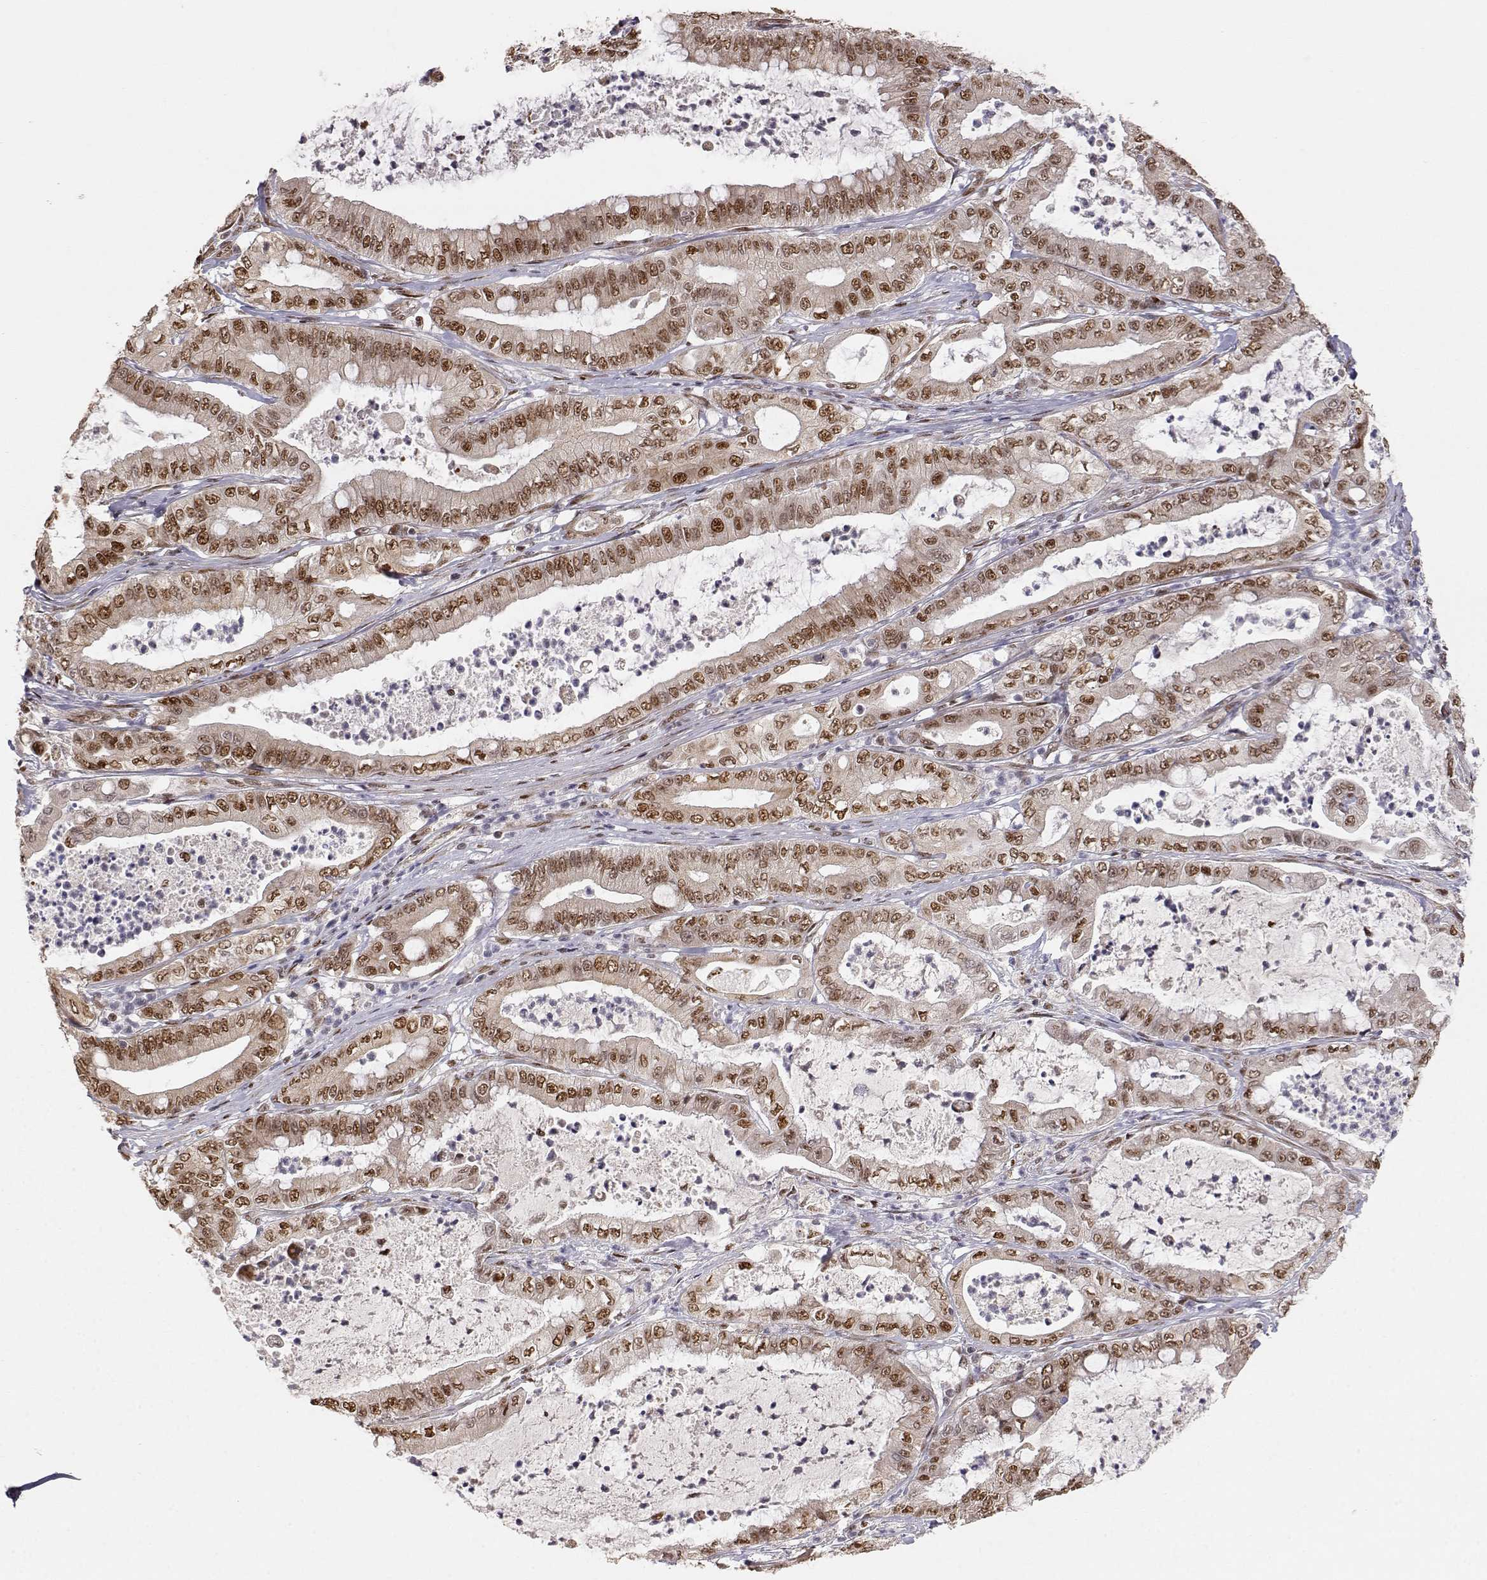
{"staining": {"intensity": "strong", "quantity": ">75%", "location": "nuclear"}, "tissue": "pancreatic cancer", "cell_type": "Tumor cells", "image_type": "cancer", "snomed": [{"axis": "morphology", "description": "Adenocarcinoma, NOS"}, {"axis": "topography", "description": "Pancreas"}], "caption": "A histopathology image showing strong nuclear staining in about >75% of tumor cells in adenocarcinoma (pancreatic), as visualized by brown immunohistochemical staining.", "gene": "BRCA1", "patient": {"sex": "male", "age": 71}}